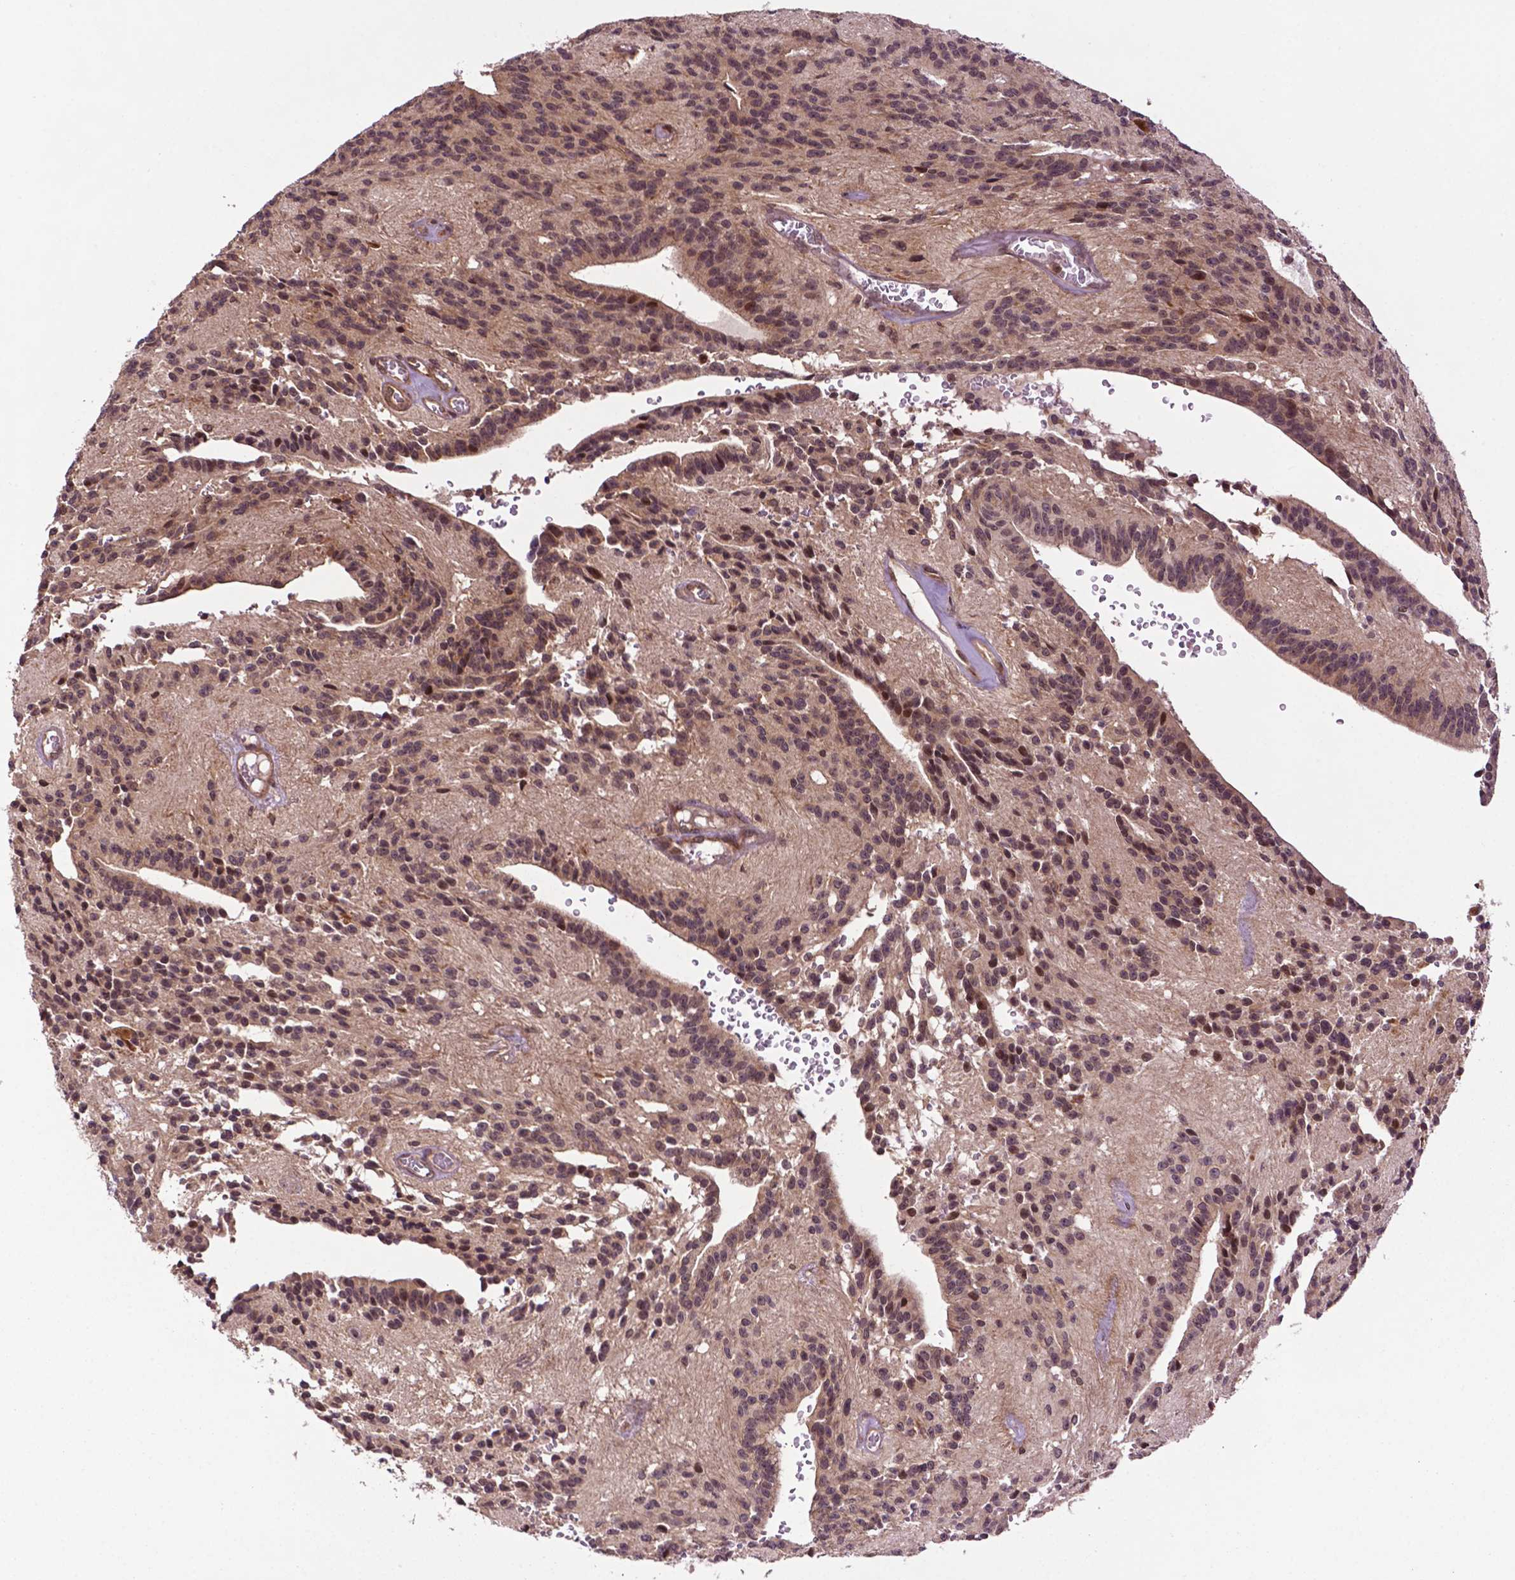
{"staining": {"intensity": "weak", "quantity": "25%-75%", "location": "cytoplasmic/membranous,nuclear"}, "tissue": "glioma", "cell_type": "Tumor cells", "image_type": "cancer", "snomed": [{"axis": "morphology", "description": "Glioma, malignant, Low grade"}, {"axis": "topography", "description": "Brain"}], "caption": "Malignant low-grade glioma tissue demonstrates weak cytoplasmic/membranous and nuclear positivity in approximately 25%-75% of tumor cells", "gene": "TMX2", "patient": {"sex": "male", "age": 31}}